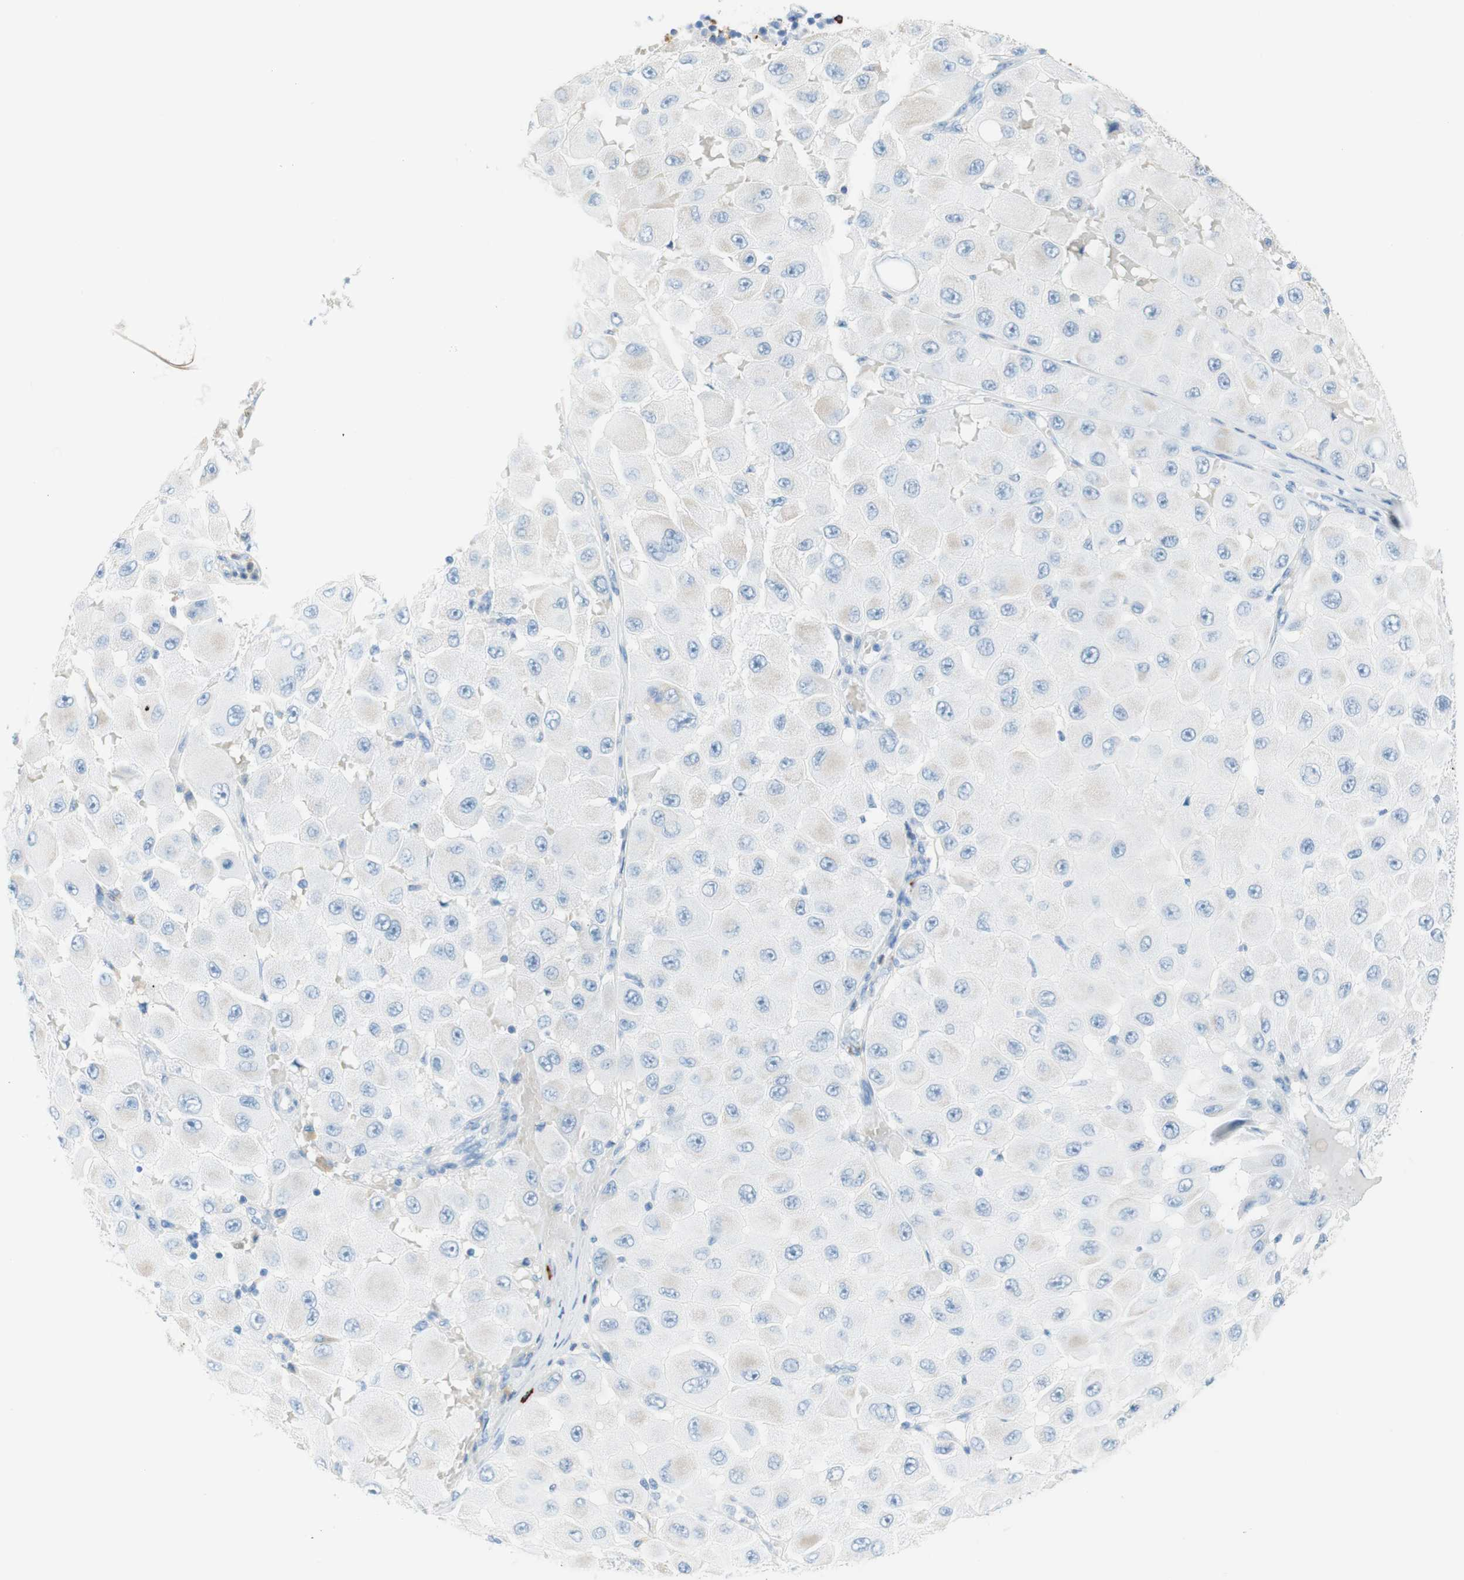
{"staining": {"intensity": "negative", "quantity": "none", "location": "none"}, "tissue": "melanoma", "cell_type": "Tumor cells", "image_type": "cancer", "snomed": [{"axis": "morphology", "description": "Malignant melanoma, NOS"}, {"axis": "topography", "description": "Skin"}], "caption": "This is an immunohistochemistry (IHC) photomicrograph of human malignant melanoma. There is no expression in tumor cells.", "gene": "CEACAM1", "patient": {"sex": "female", "age": 81}}